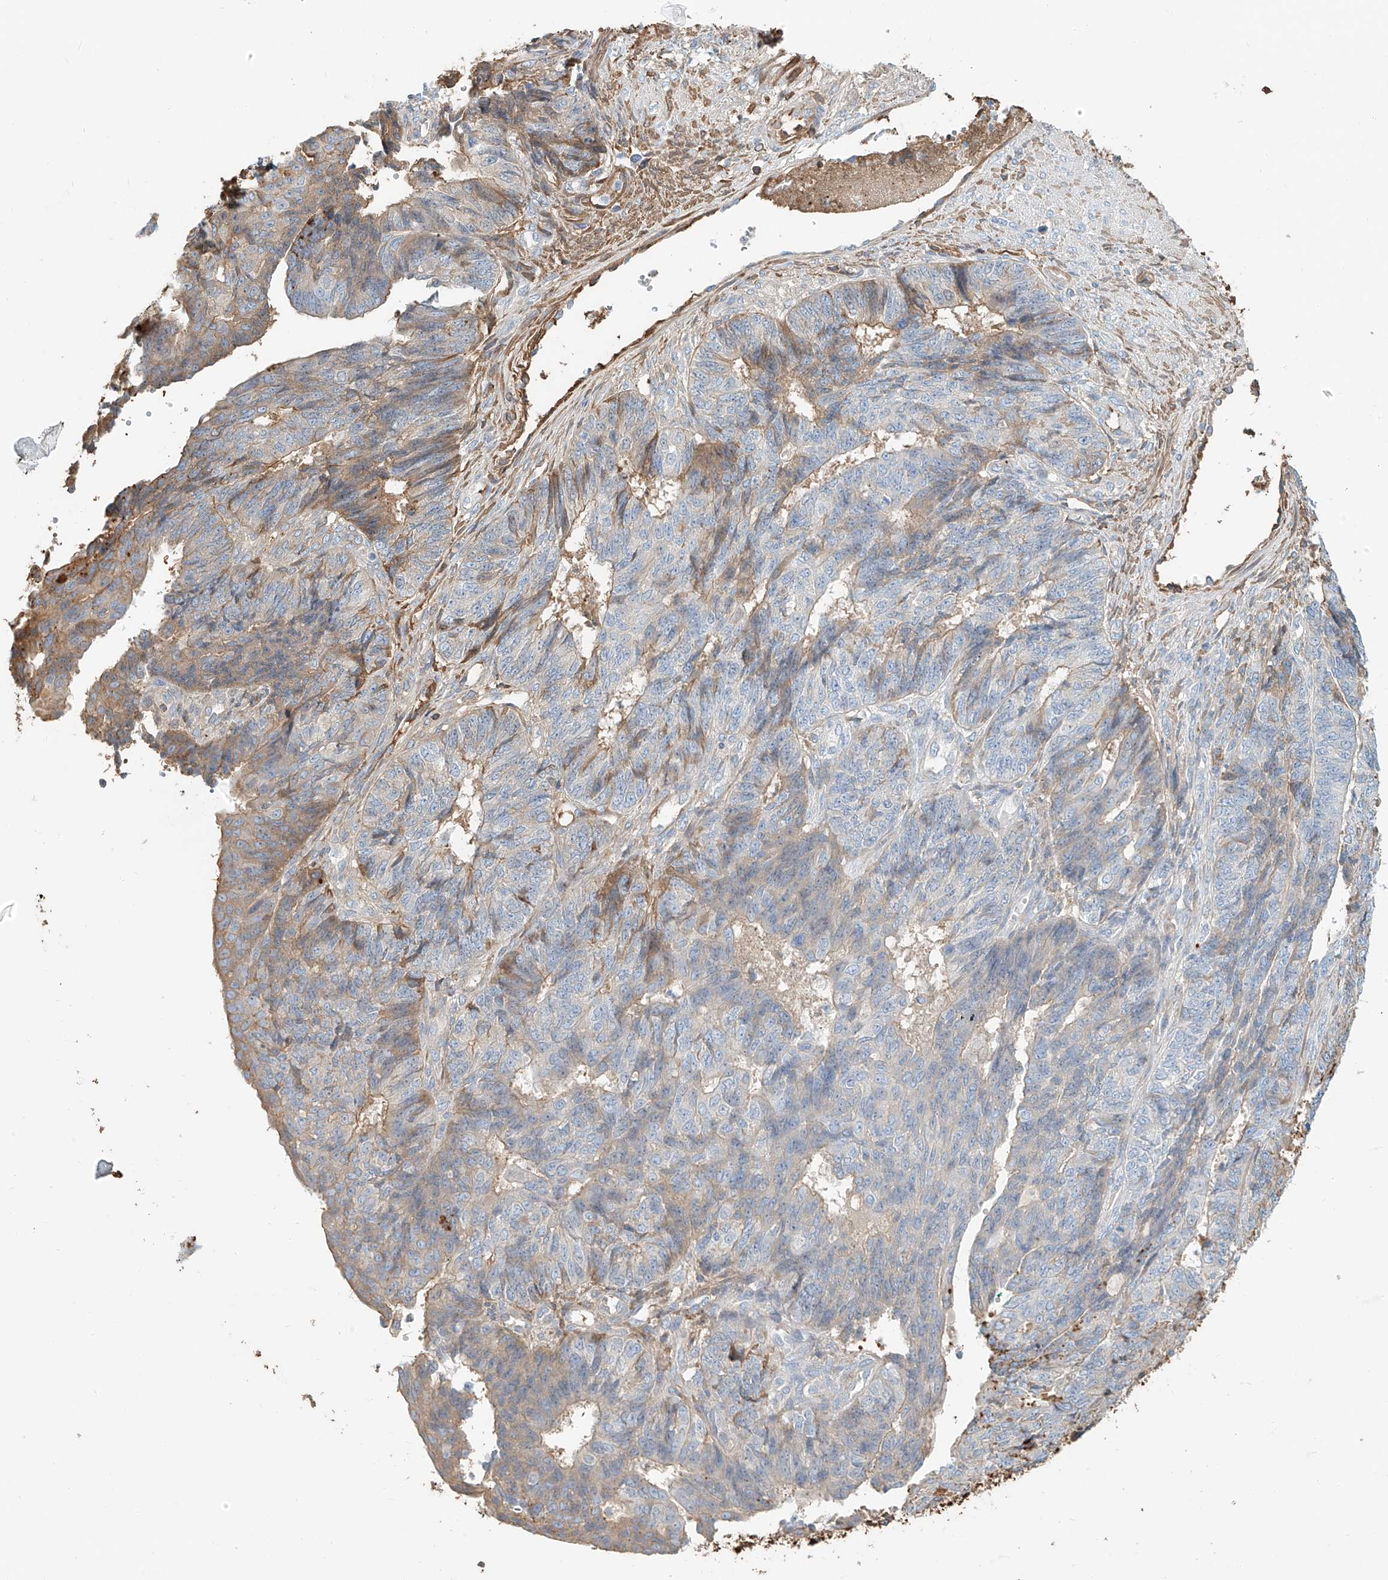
{"staining": {"intensity": "weak", "quantity": "25%-75%", "location": "cytoplasmic/membranous"}, "tissue": "endometrial cancer", "cell_type": "Tumor cells", "image_type": "cancer", "snomed": [{"axis": "morphology", "description": "Adenocarcinoma, NOS"}, {"axis": "topography", "description": "Endometrium"}], "caption": "Brown immunohistochemical staining in endometrial cancer (adenocarcinoma) shows weak cytoplasmic/membranous expression in approximately 25%-75% of tumor cells.", "gene": "ZFP30", "patient": {"sex": "female", "age": 32}}